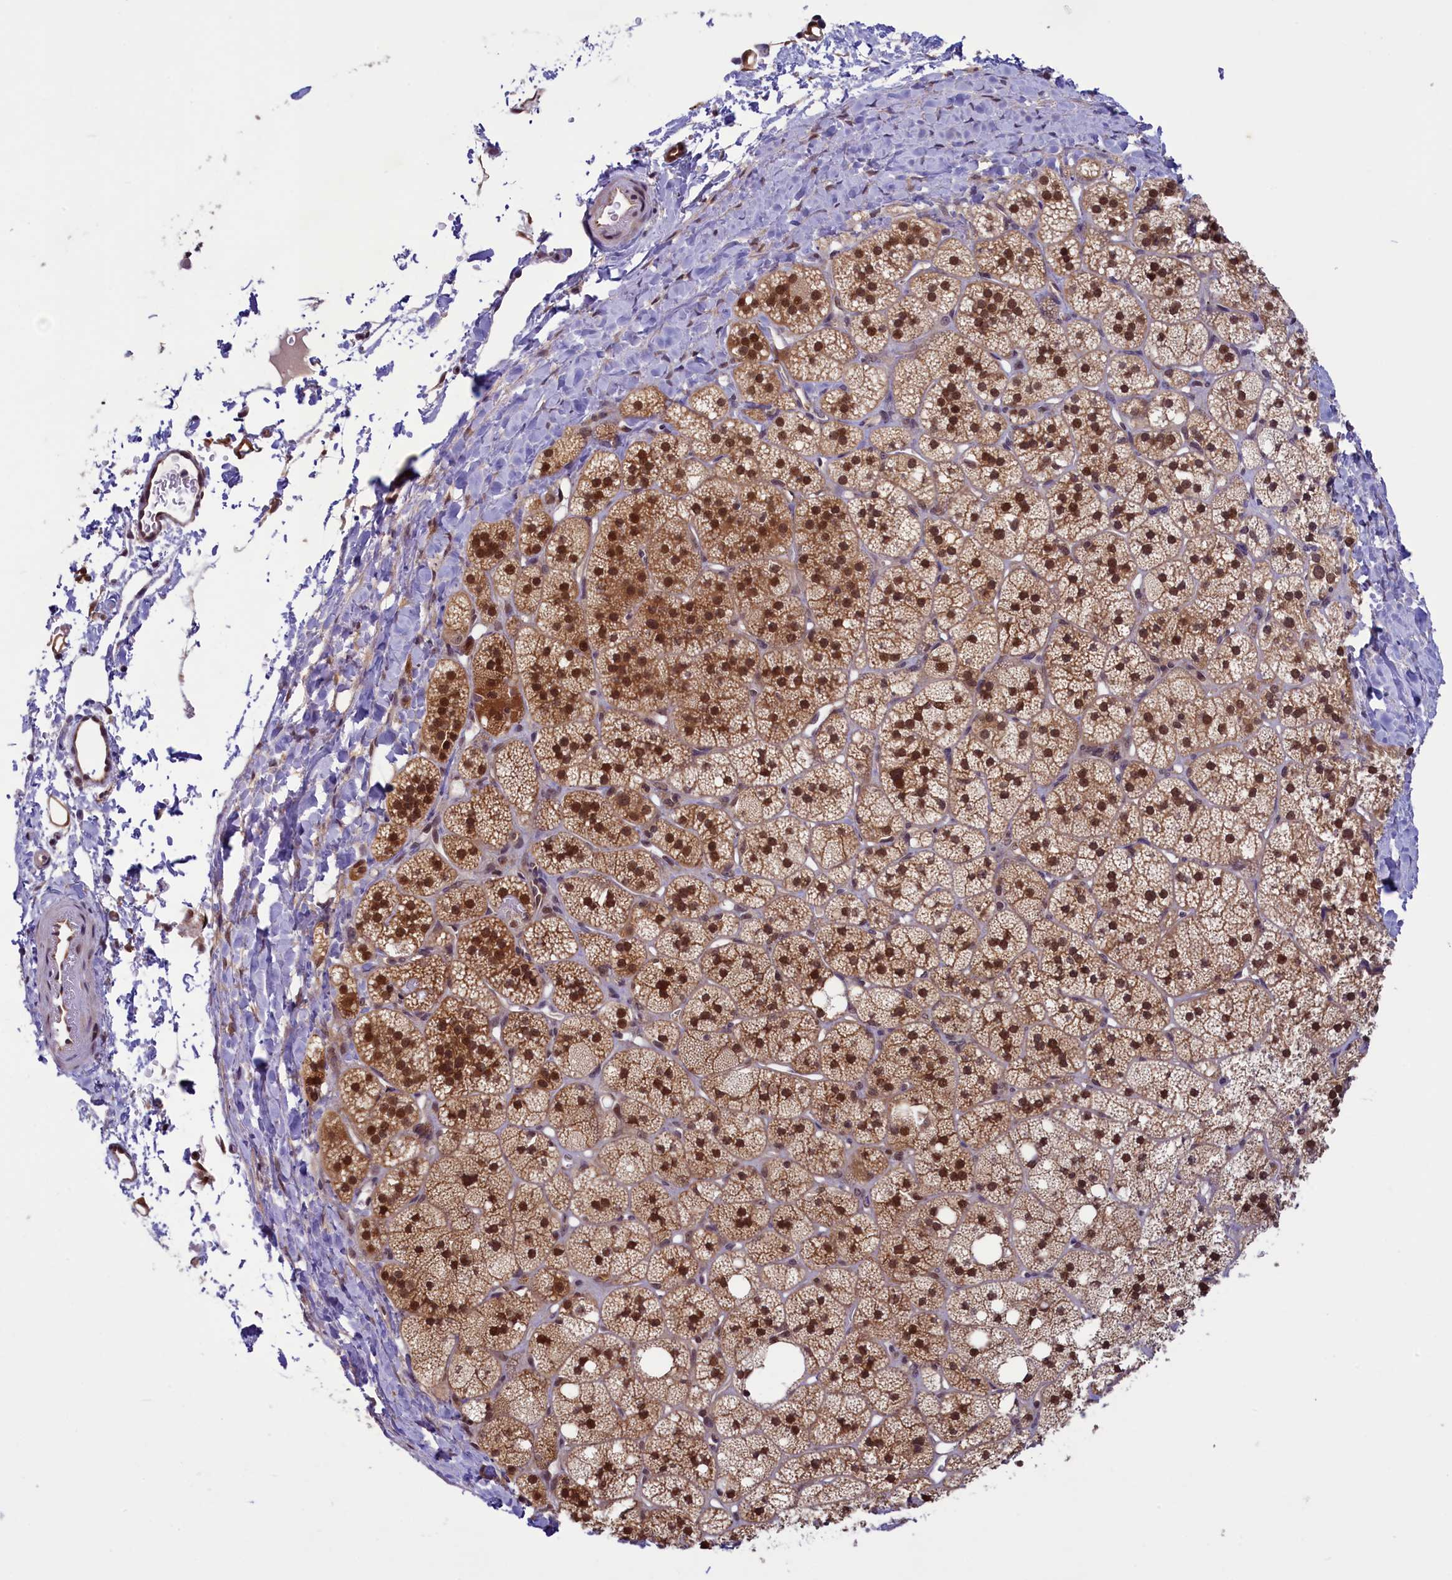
{"staining": {"intensity": "strong", "quantity": ">75%", "location": "cytoplasmic/membranous,nuclear"}, "tissue": "adrenal gland", "cell_type": "Glandular cells", "image_type": "normal", "snomed": [{"axis": "morphology", "description": "Normal tissue, NOS"}, {"axis": "topography", "description": "Adrenal gland"}], "caption": "IHC image of benign adrenal gland: human adrenal gland stained using immunohistochemistry displays high levels of strong protein expression localized specifically in the cytoplasmic/membranous,nuclear of glandular cells, appearing as a cytoplasmic/membranous,nuclear brown color.", "gene": "SLC7A6OS", "patient": {"sex": "male", "age": 61}}